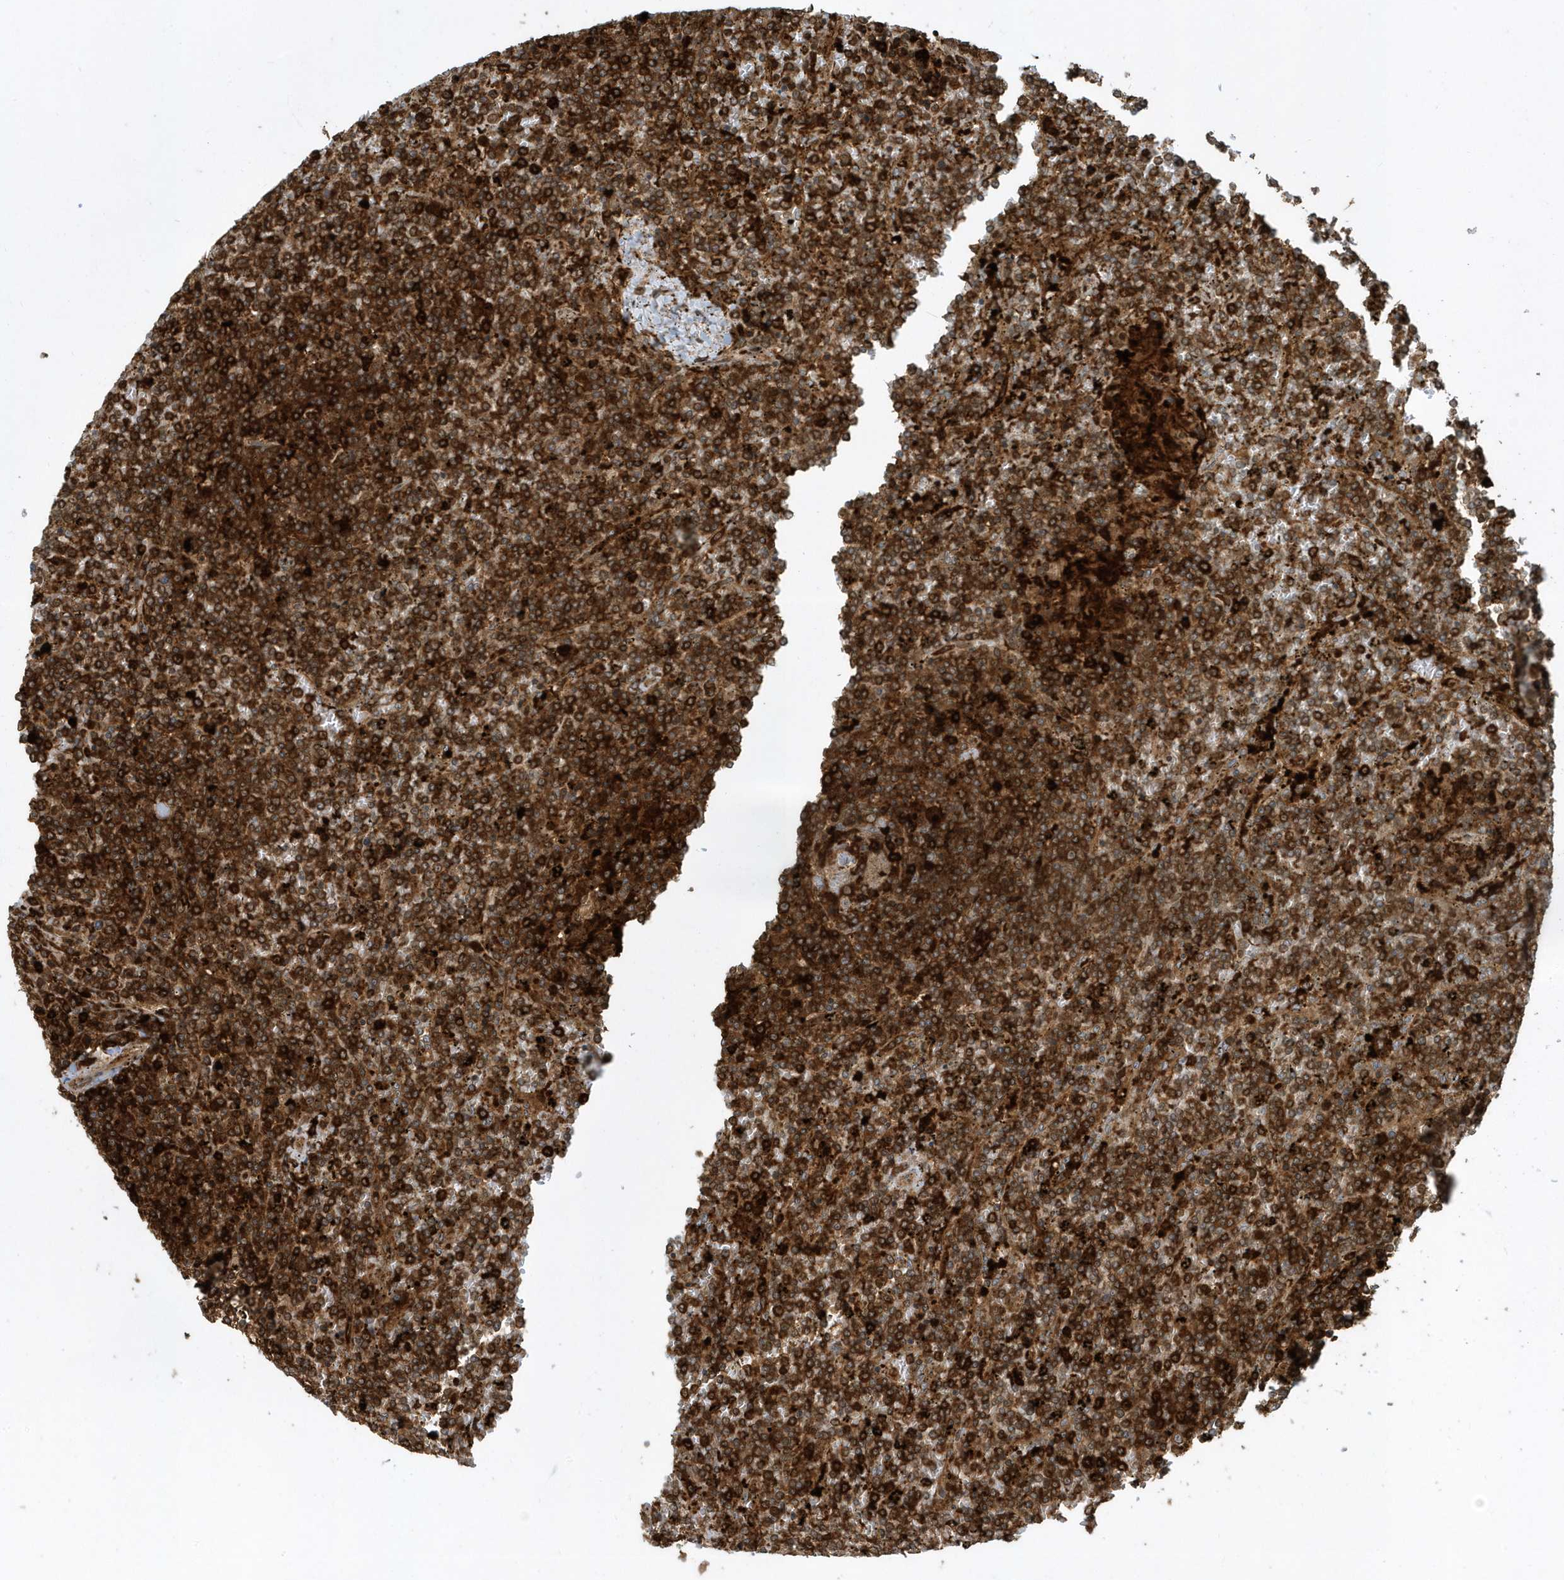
{"staining": {"intensity": "strong", "quantity": ">75%", "location": "cytoplasmic/membranous"}, "tissue": "lymphoma", "cell_type": "Tumor cells", "image_type": "cancer", "snomed": [{"axis": "morphology", "description": "Malignant lymphoma, non-Hodgkin's type, Low grade"}, {"axis": "topography", "description": "Spleen"}], "caption": "Immunohistochemistry (IHC) histopathology image of neoplastic tissue: human lymphoma stained using immunohistochemistry demonstrates high levels of strong protein expression localized specifically in the cytoplasmic/membranous of tumor cells, appearing as a cytoplasmic/membranous brown color.", "gene": "CLCN6", "patient": {"sex": "female", "age": 19}}